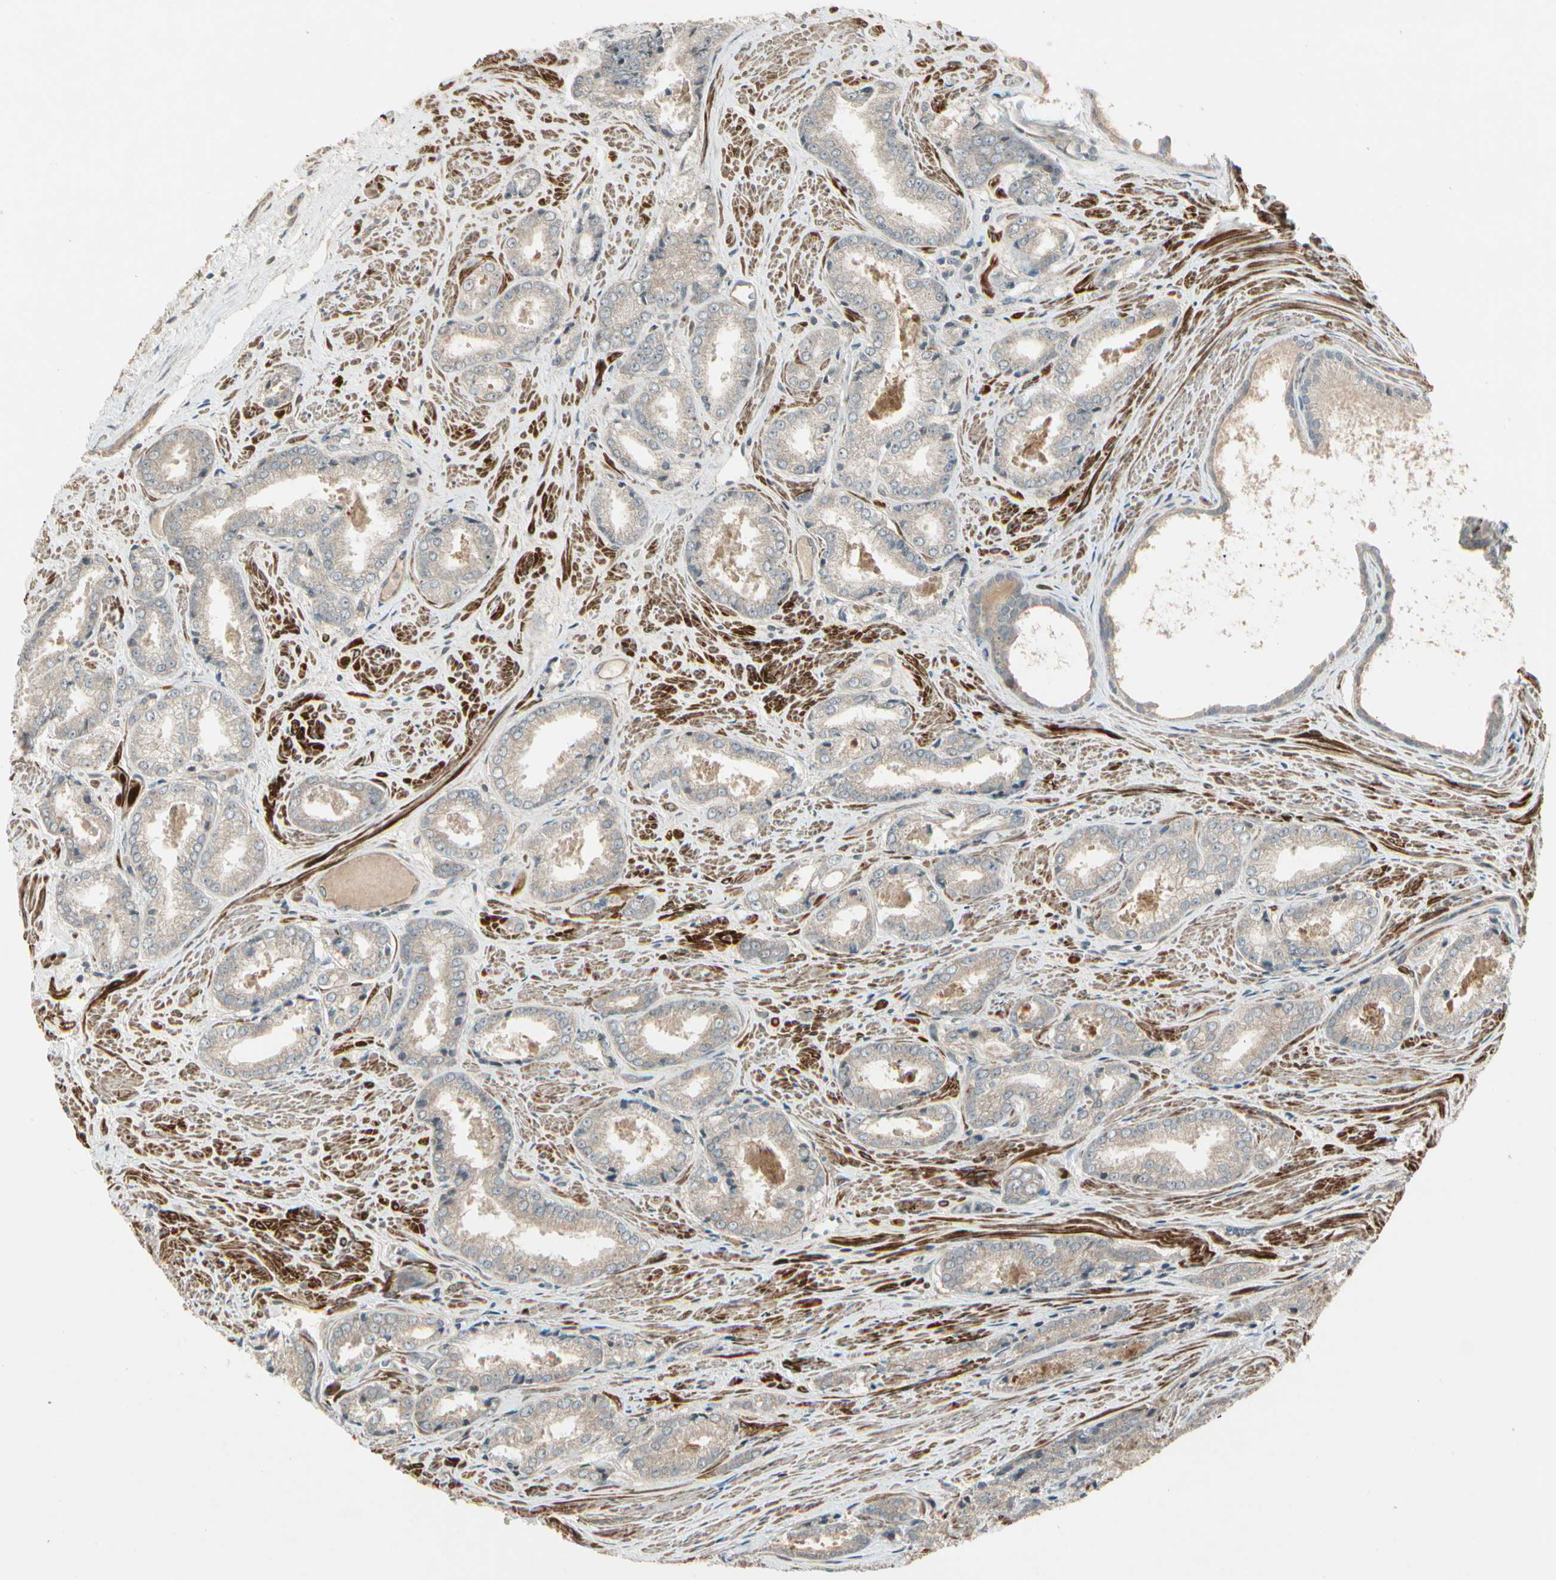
{"staining": {"intensity": "weak", "quantity": "25%-75%", "location": "cytoplasmic/membranous"}, "tissue": "prostate cancer", "cell_type": "Tumor cells", "image_type": "cancer", "snomed": [{"axis": "morphology", "description": "Adenocarcinoma, Low grade"}, {"axis": "topography", "description": "Prostate"}], "caption": "DAB (3,3'-diaminobenzidine) immunohistochemical staining of human prostate cancer demonstrates weak cytoplasmic/membranous protein staining in approximately 25%-75% of tumor cells.", "gene": "ACVR1", "patient": {"sex": "male", "age": 64}}